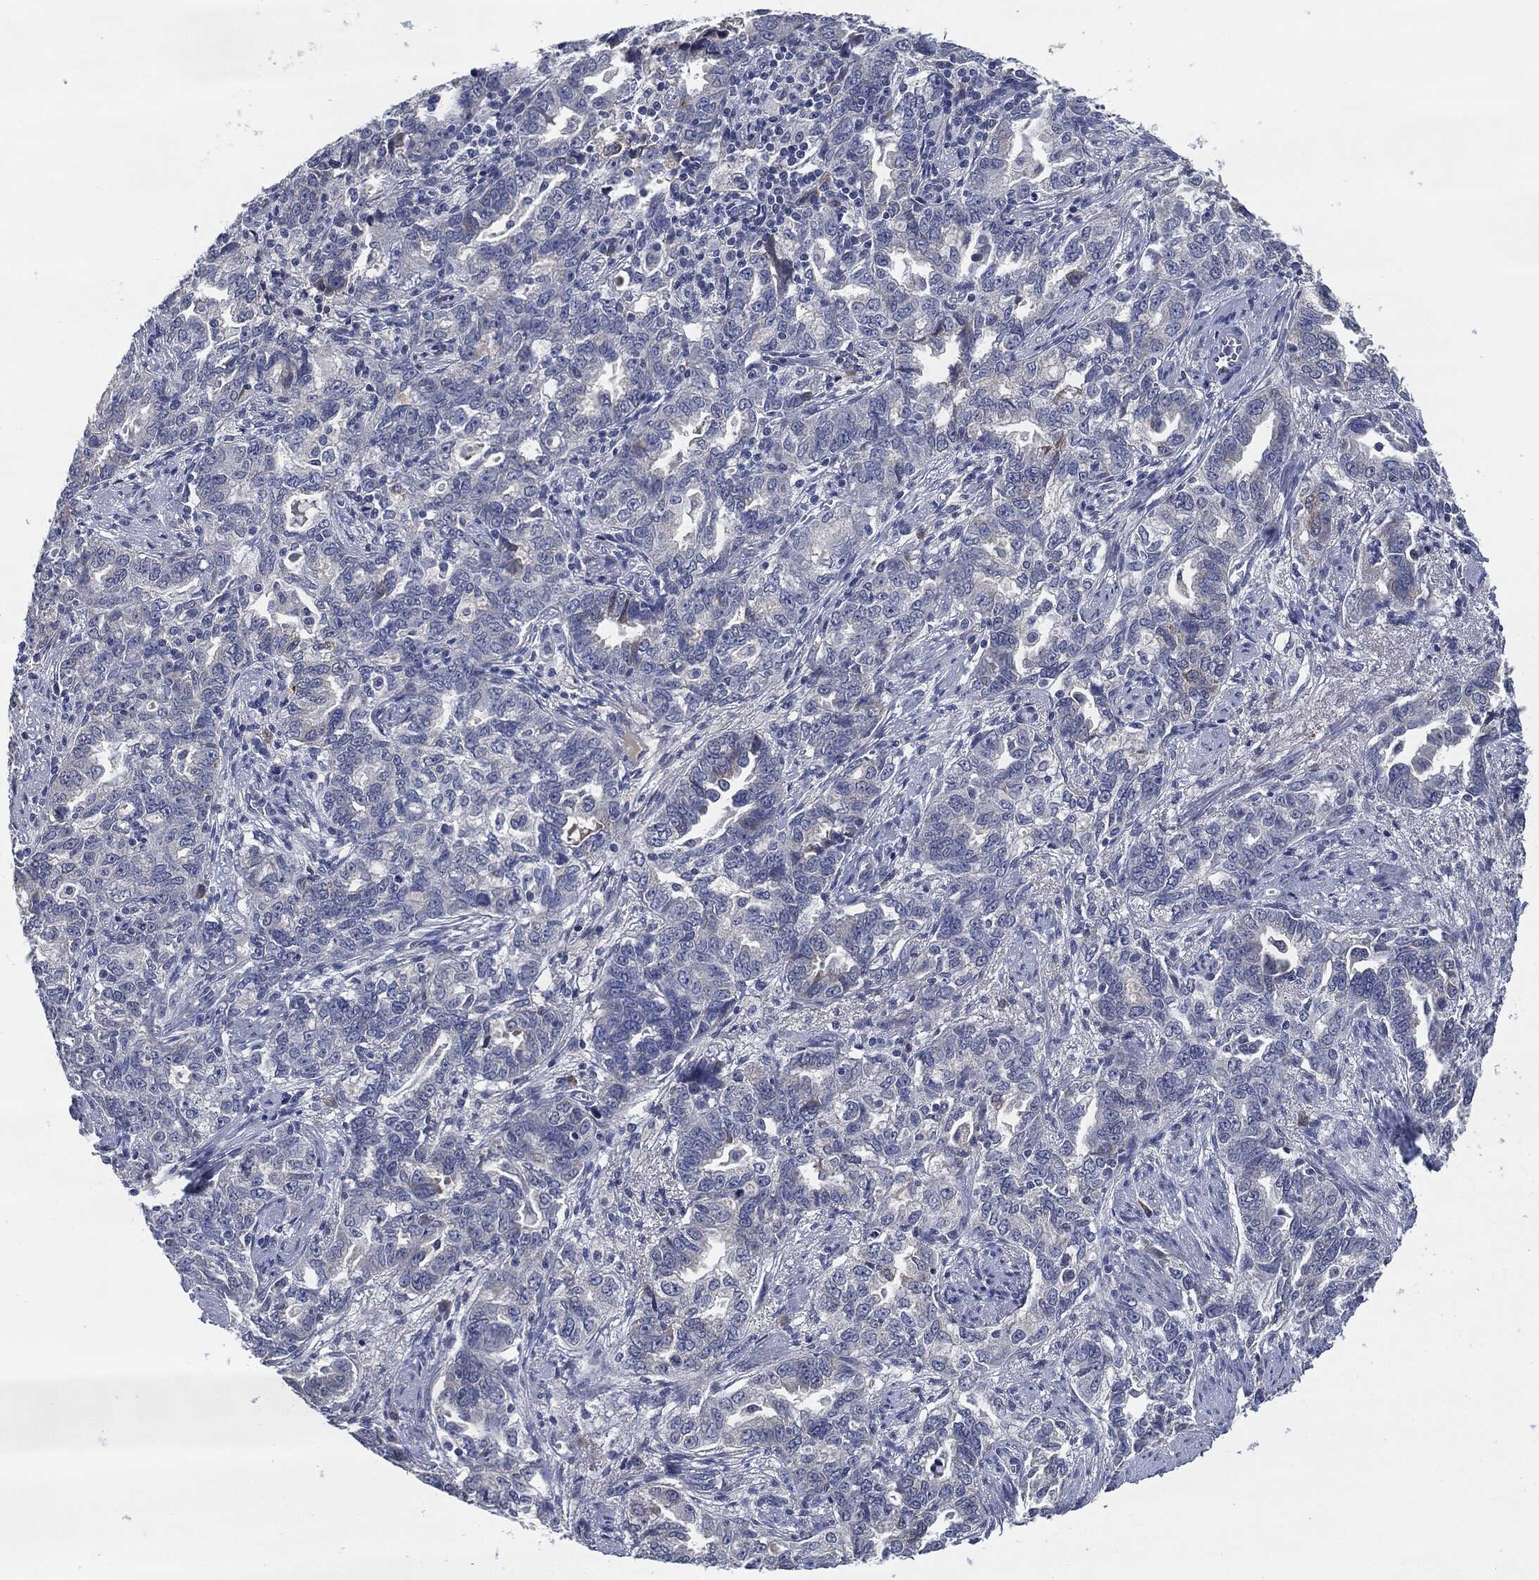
{"staining": {"intensity": "negative", "quantity": "none", "location": "none"}, "tissue": "ovarian cancer", "cell_type": "Tumor cells", "image_type": "cancer", "snomed": [{"axis": "morphology", "description": "Cystadenocarcinoma, serous, NOS"}, {"axis": "topography", "description": "Ovary"}], "caption": "A high-resolution histopathology image shows immunohistochemistry staining of ovarian cancer, which displays no significant expression in tumor cells.", "gene": "IL2RG", "patient": {"sex": "female", "age": 51}}